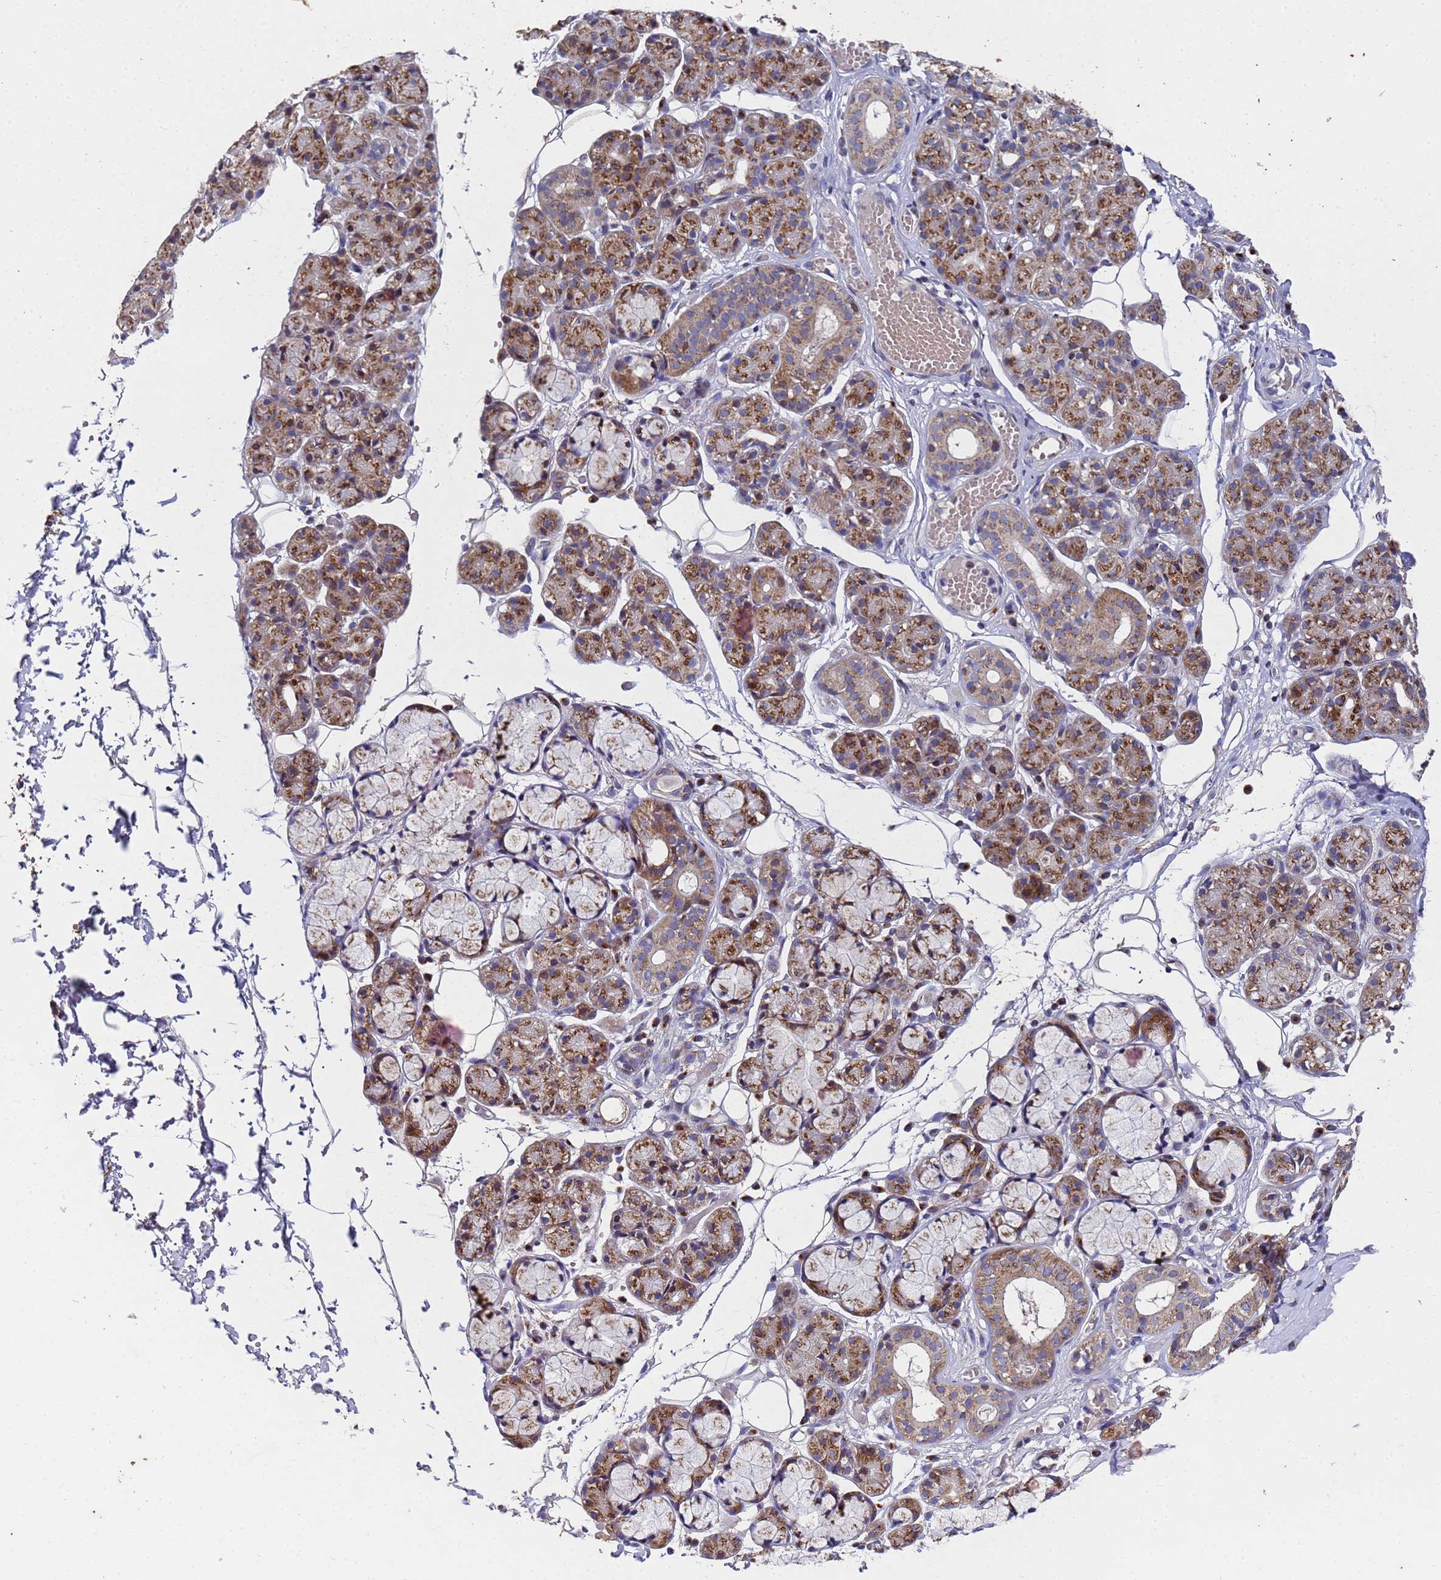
{"staining": {"intensity": "moderate", "quantity": ">75%", "location": "cytoplasmic/membranous"}, "tissue": "salivary gland", "cell_type": "Glandular cells", "image_type": "normal", "snomed": [{"axis": "morphology", "description": "Normal tissue, NOS"}, {"axis": "topography", "description": "Salivary gland"}], "caption": "A medium amount of moderate cytoplasmic/membranous staining is identified in about >75% of glandular cells in unremarkable salivary gland. (DAB (3,3'-diaminobenzidine) IHC, brown staining for protein, blue staining for nuclei).", "gene": "NSUN6", "patient": {"sex": "male", "age": 63}}